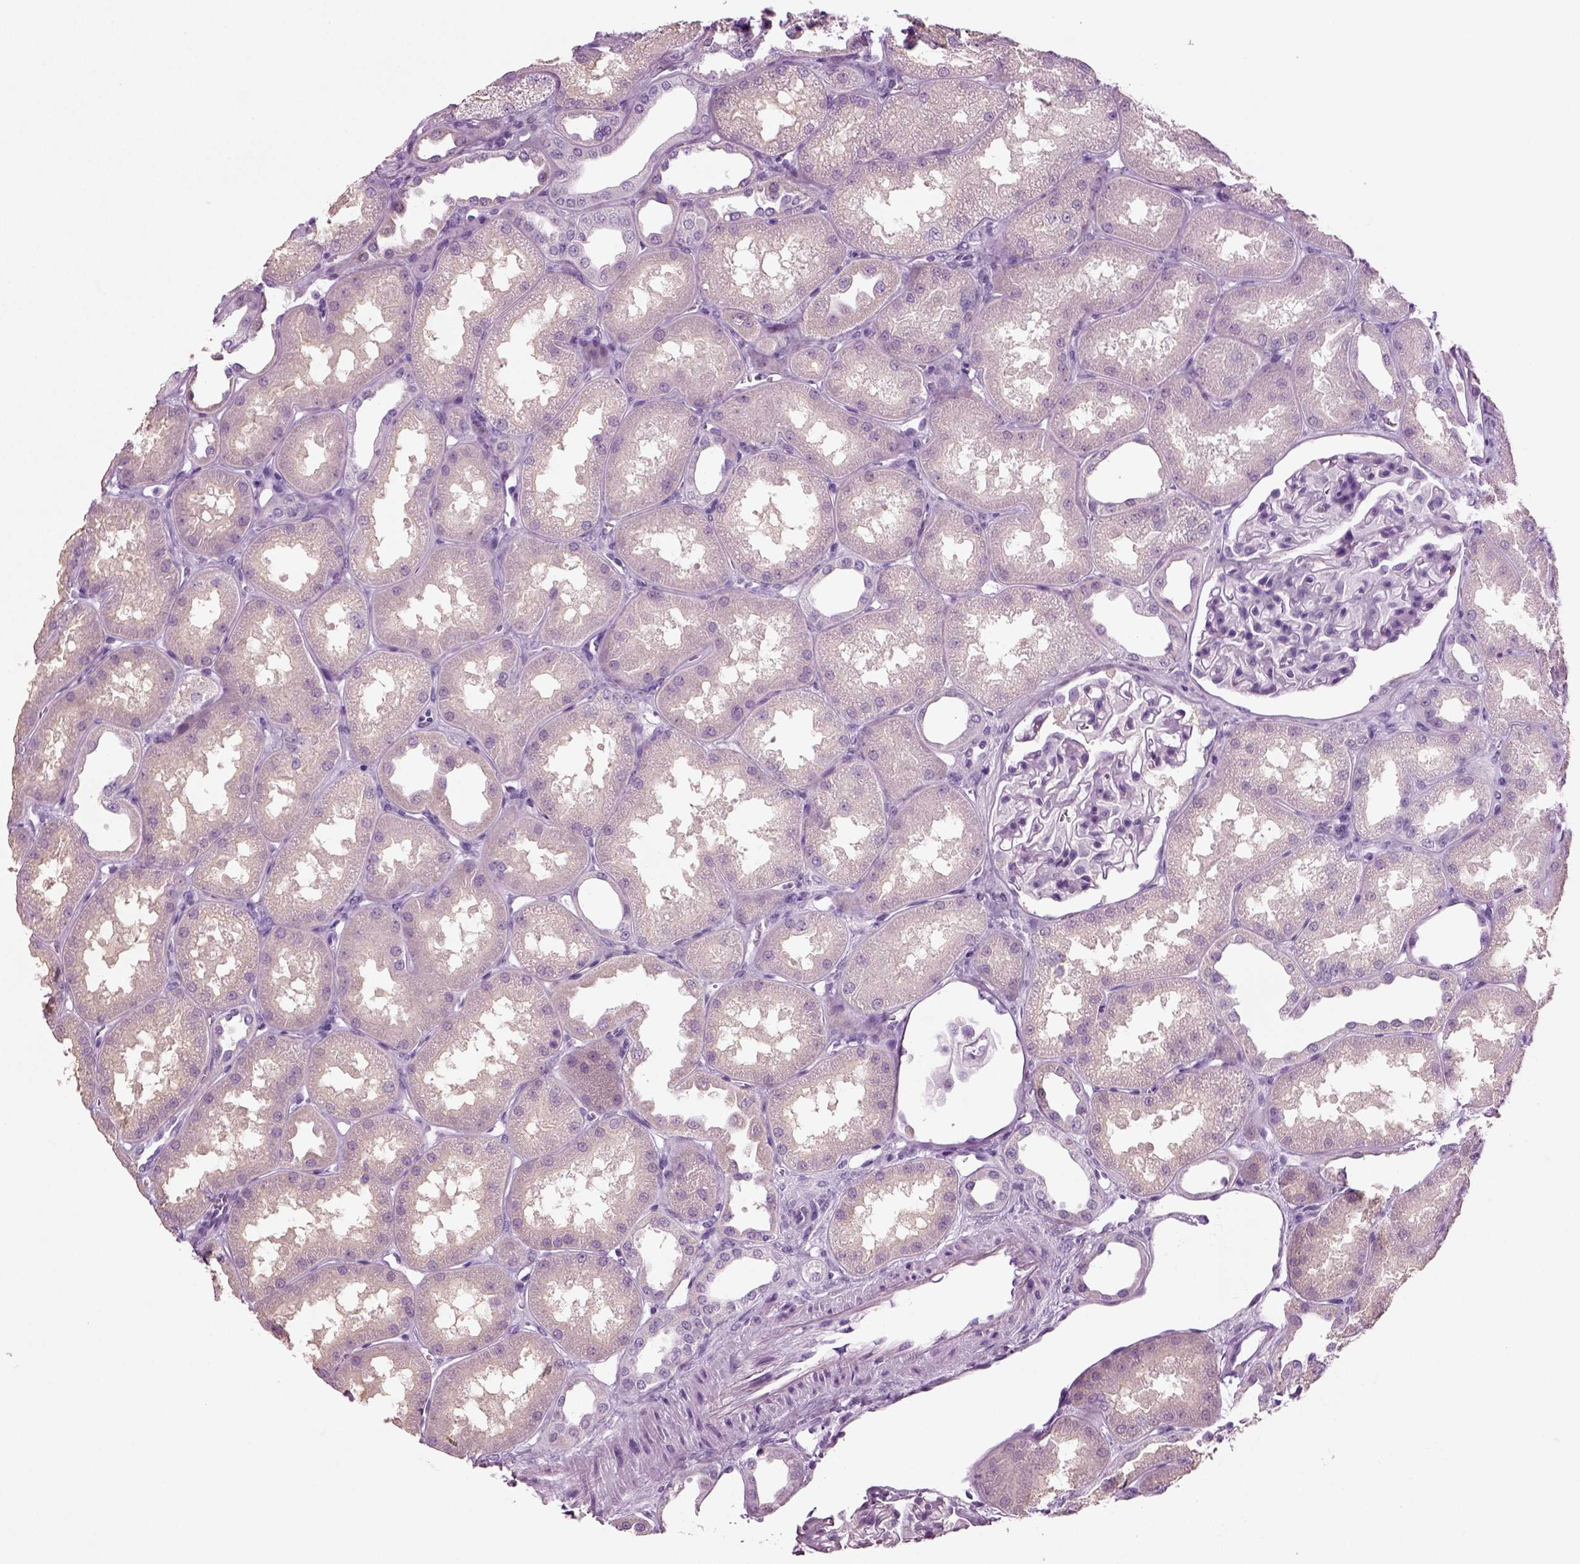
{"staining": {"intensity": "negative", "quantity": "none", "location": "none"}, "tissue": "kidney", "cell_type": "Cells in glomeruli", "image_type": "normal", "snomed": [{"axis": "morphology", "description": "Normal tissue, NOS"}, {"axis": "topography", "description": "Kidney"}], "caption": "Immunohistochemistry (IHC) histopathology image of normal kidney stained for a protein (brown), which displays no expression in cells in glomeruli. The staining was performed using DAB (3,3'-diaminobenzidine) to visualize the protein expression in brown, while the nuclei were stained in blue with hematoxylin (Magnification: 20x).", "gene": "CRABP1", "patient": {"sex": "male", "age": 61}}